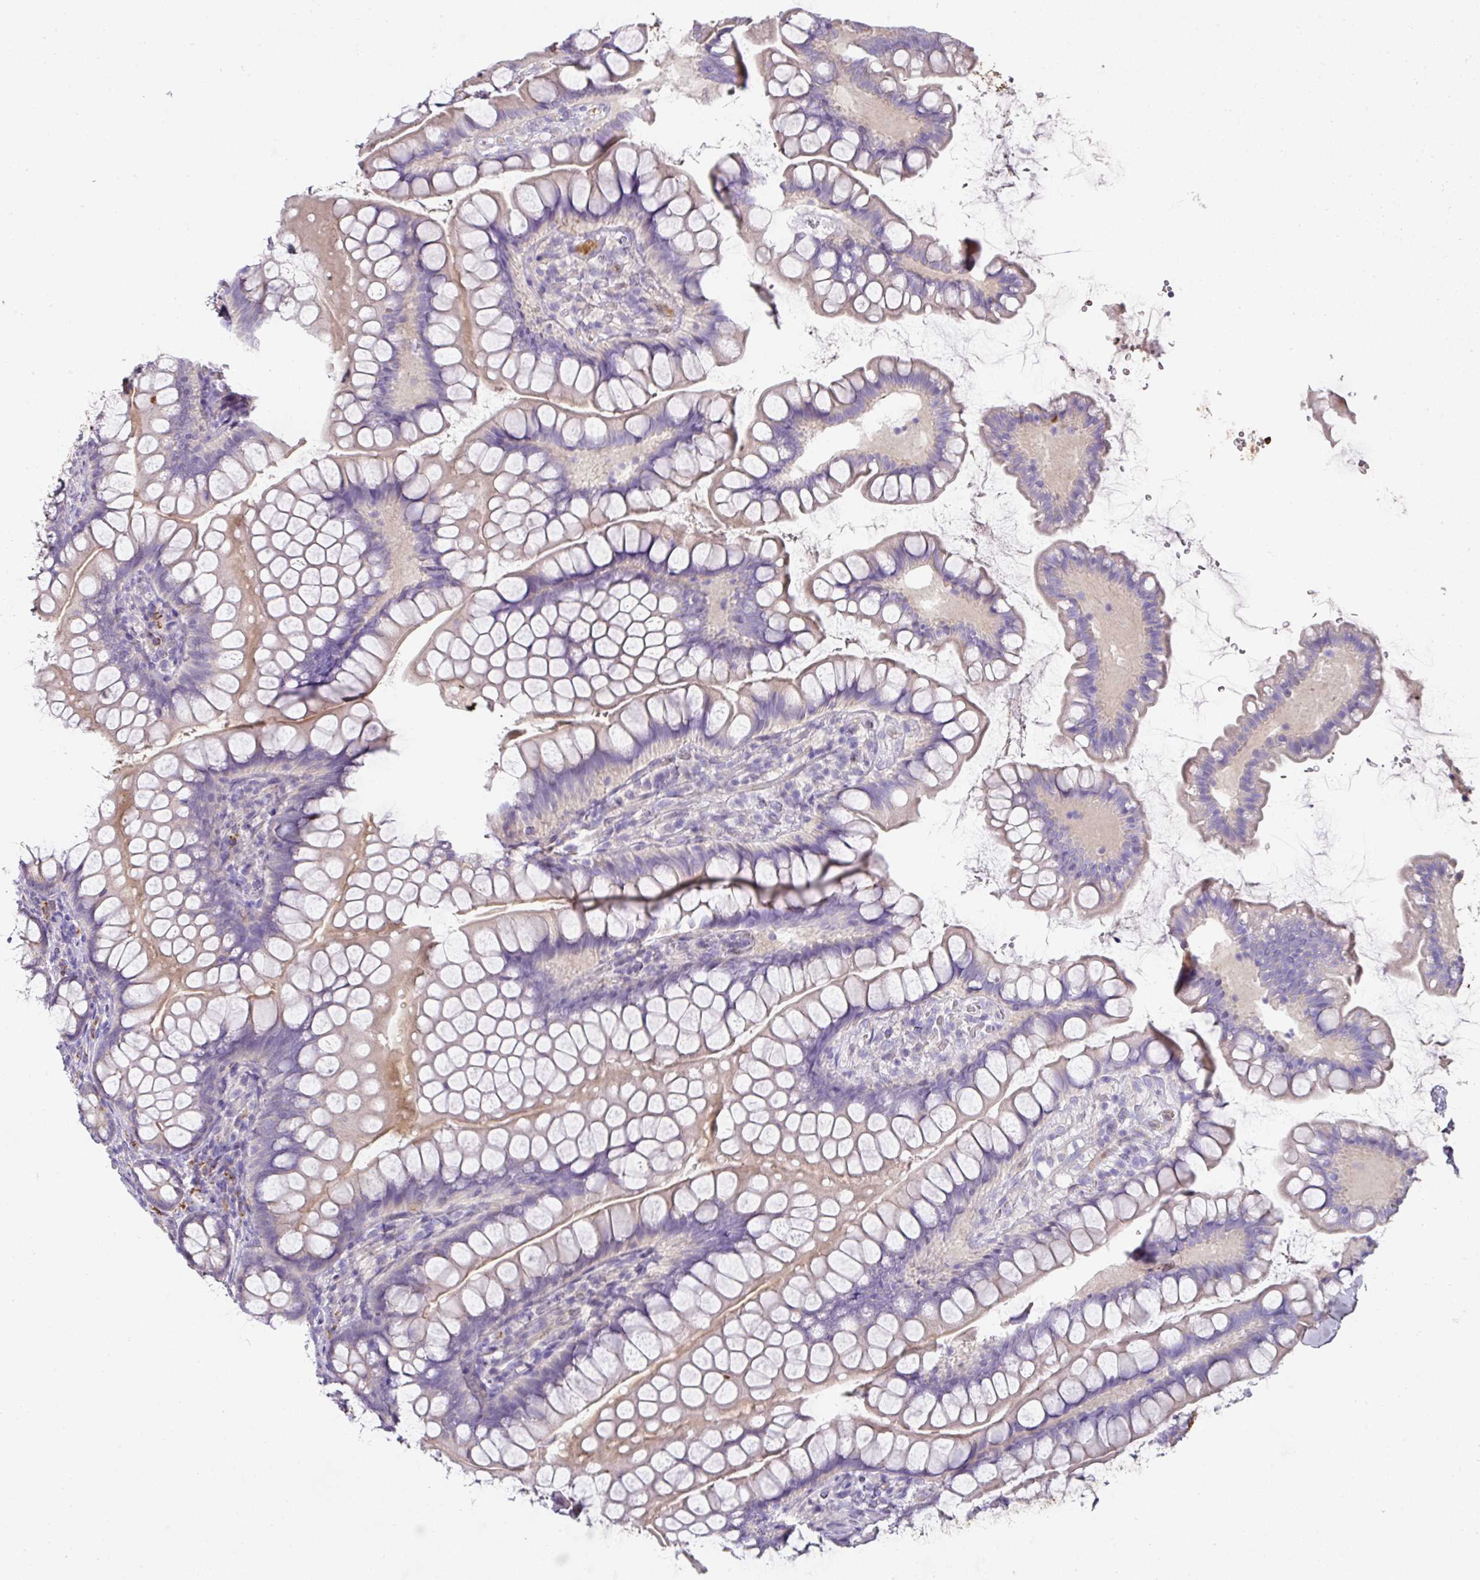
{"staining": {"intensity": "negative", "quantity": "none", "location": "none"}, "tissue": "small intestine", "cell_type": "Glandular cells", "image_type": "normal", "snomed": [{"axis": "morphology", "description": "Normal tissue, NOS"}, {"axis": "topography", "description": "Small intestine"}], "caption": "A high-resolution micrograph shows immunohistochemistry (IHC) staining of unremarkable small intestine, which exhibits no significant positivity in glandular cells.", "gene": "CCZ1B", "patient": {"sex": "male", "age": 70}}